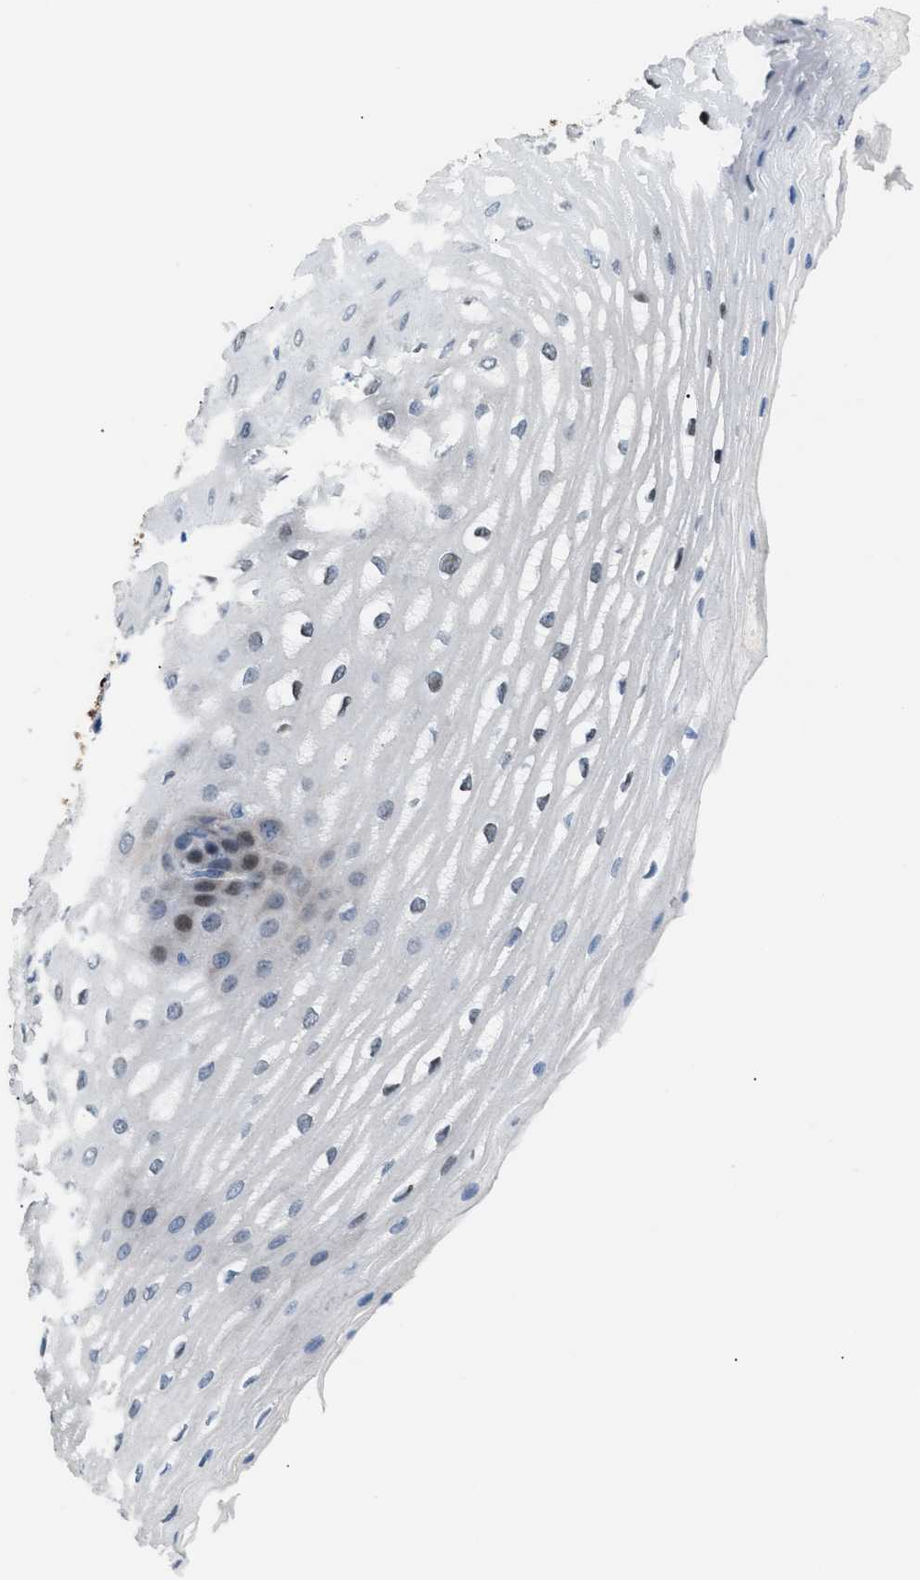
{"staining": {"intensity": "moderate", "quantity": "<25%", "location": "nuclear"}, "tissue": "esophagus", "cell_type": "Squamous epithelial cells", "image_type": "normal", "snomed": [{"axis": "morphology", "description": "Normal tissue, NOS"}, {"axis": "topography", "description": "Esophagus"}], "caption": "An IHC histopathology image of unremarkable tissue is shown. Protein staining in brown labels moderate nuclear positivity in esophagus within squamous epithelial cells.", "gene": "ICA1", "patient": {"sex": "male", "age": 54}}